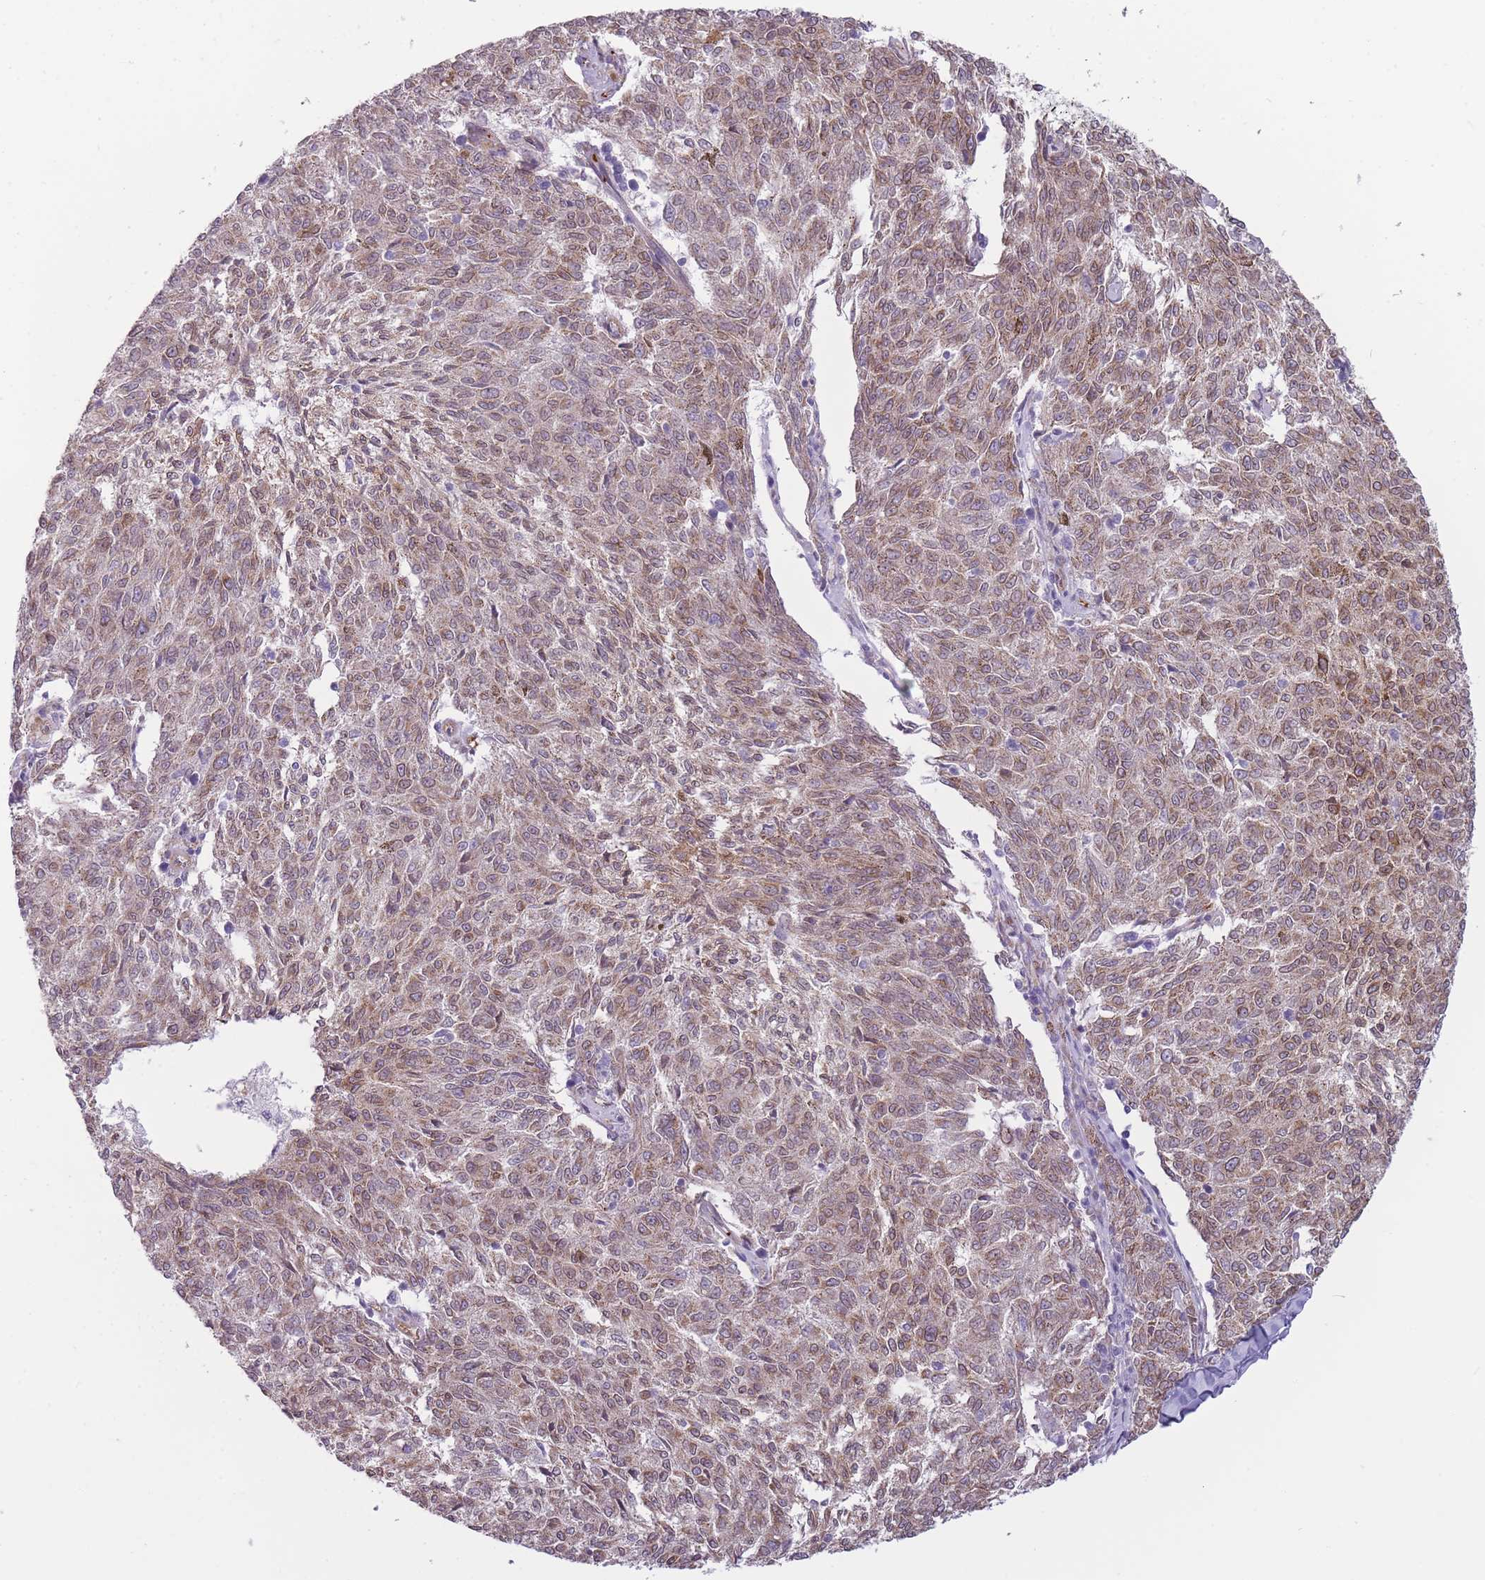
{"staining": {"intensity": "weak", "quantity": "25%-75%", "location": "cytoplasmic/membranous"}, "tissue": "melanoma", "cell_type": "Tumor cells", "image_type": "cancer", "snomed": [{"axis": "morphology", "description": "Malignant melanoma, NOS"}, {"axis": "topography", "description": "Skin"}], "caption": "Tumor cells demonstrate low levels of weak cytoplasmic/membranous positivity in approximately 25%-75% of cells in melanoma. The protein of interest is shown in brown color, while the nuclei are stained blue.", "gene": "PGRMC2", "patient": {"sex": "female", "age": 72}}